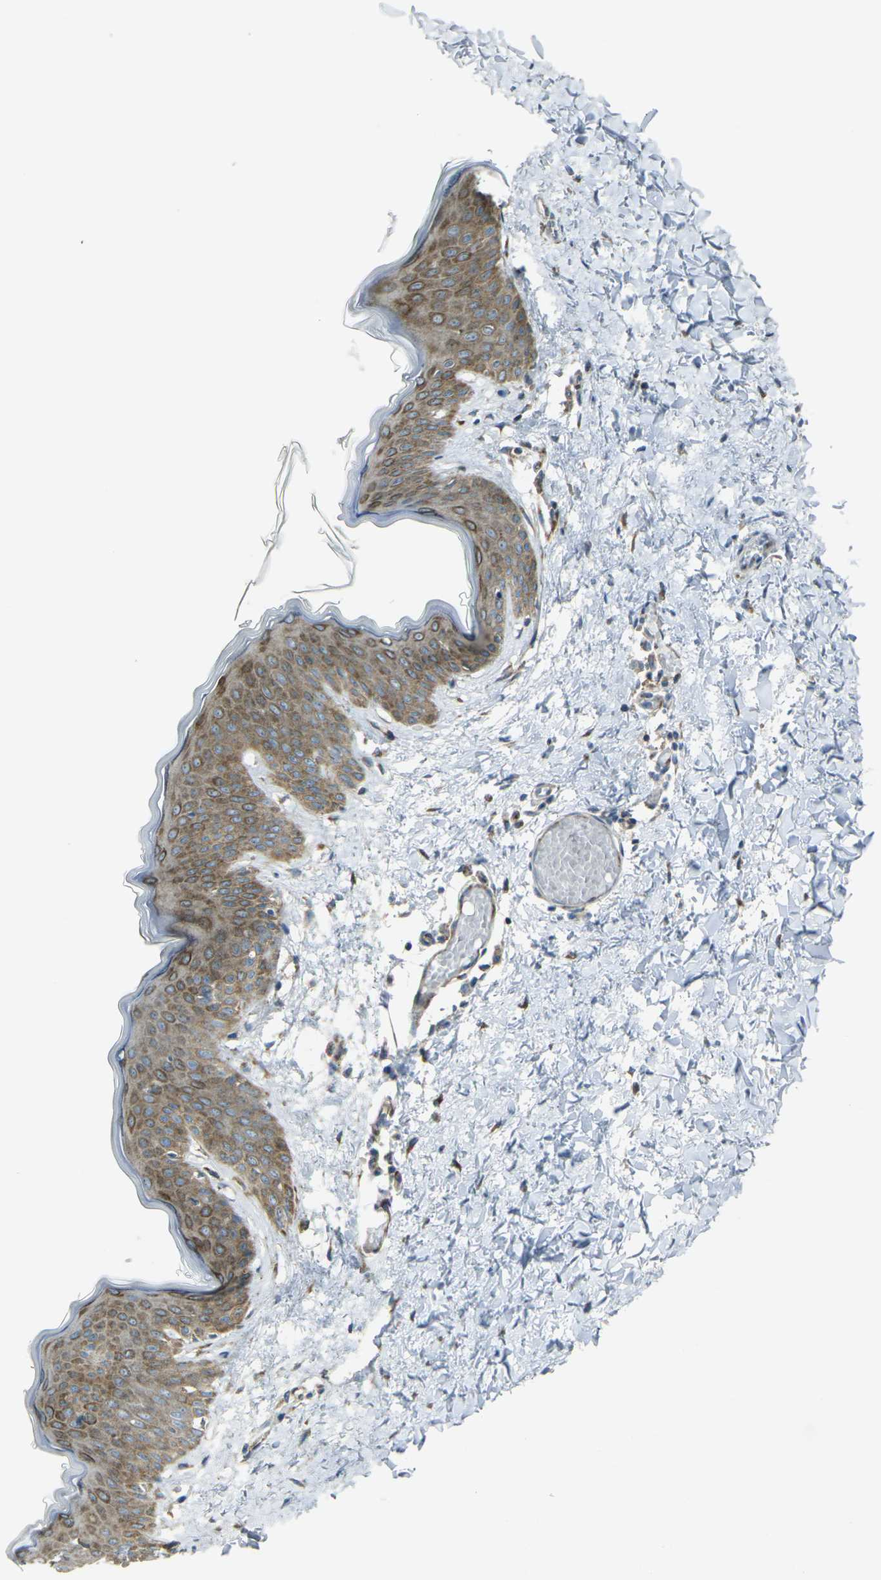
{"staining": {"intensity": "moderate", "quantity": "<25%", "location": "cytoplasmic/membranous"}, "tissue": "skin", "cell_type": "Fibroblasts", "image_type": "normal", "snomed": [{"axis": "morphology", "description": "Normal tissue, NOS"}, {"axis": "topography", "description": "Skin"}], "caption": "Skin stained for a protein (brown) displays moderate cytoplasmic/membranous positive positivity in approximately <25% of fibroblasts.", "gene": "CELSR2", "patient": {"sex": "female", "age": 17}}